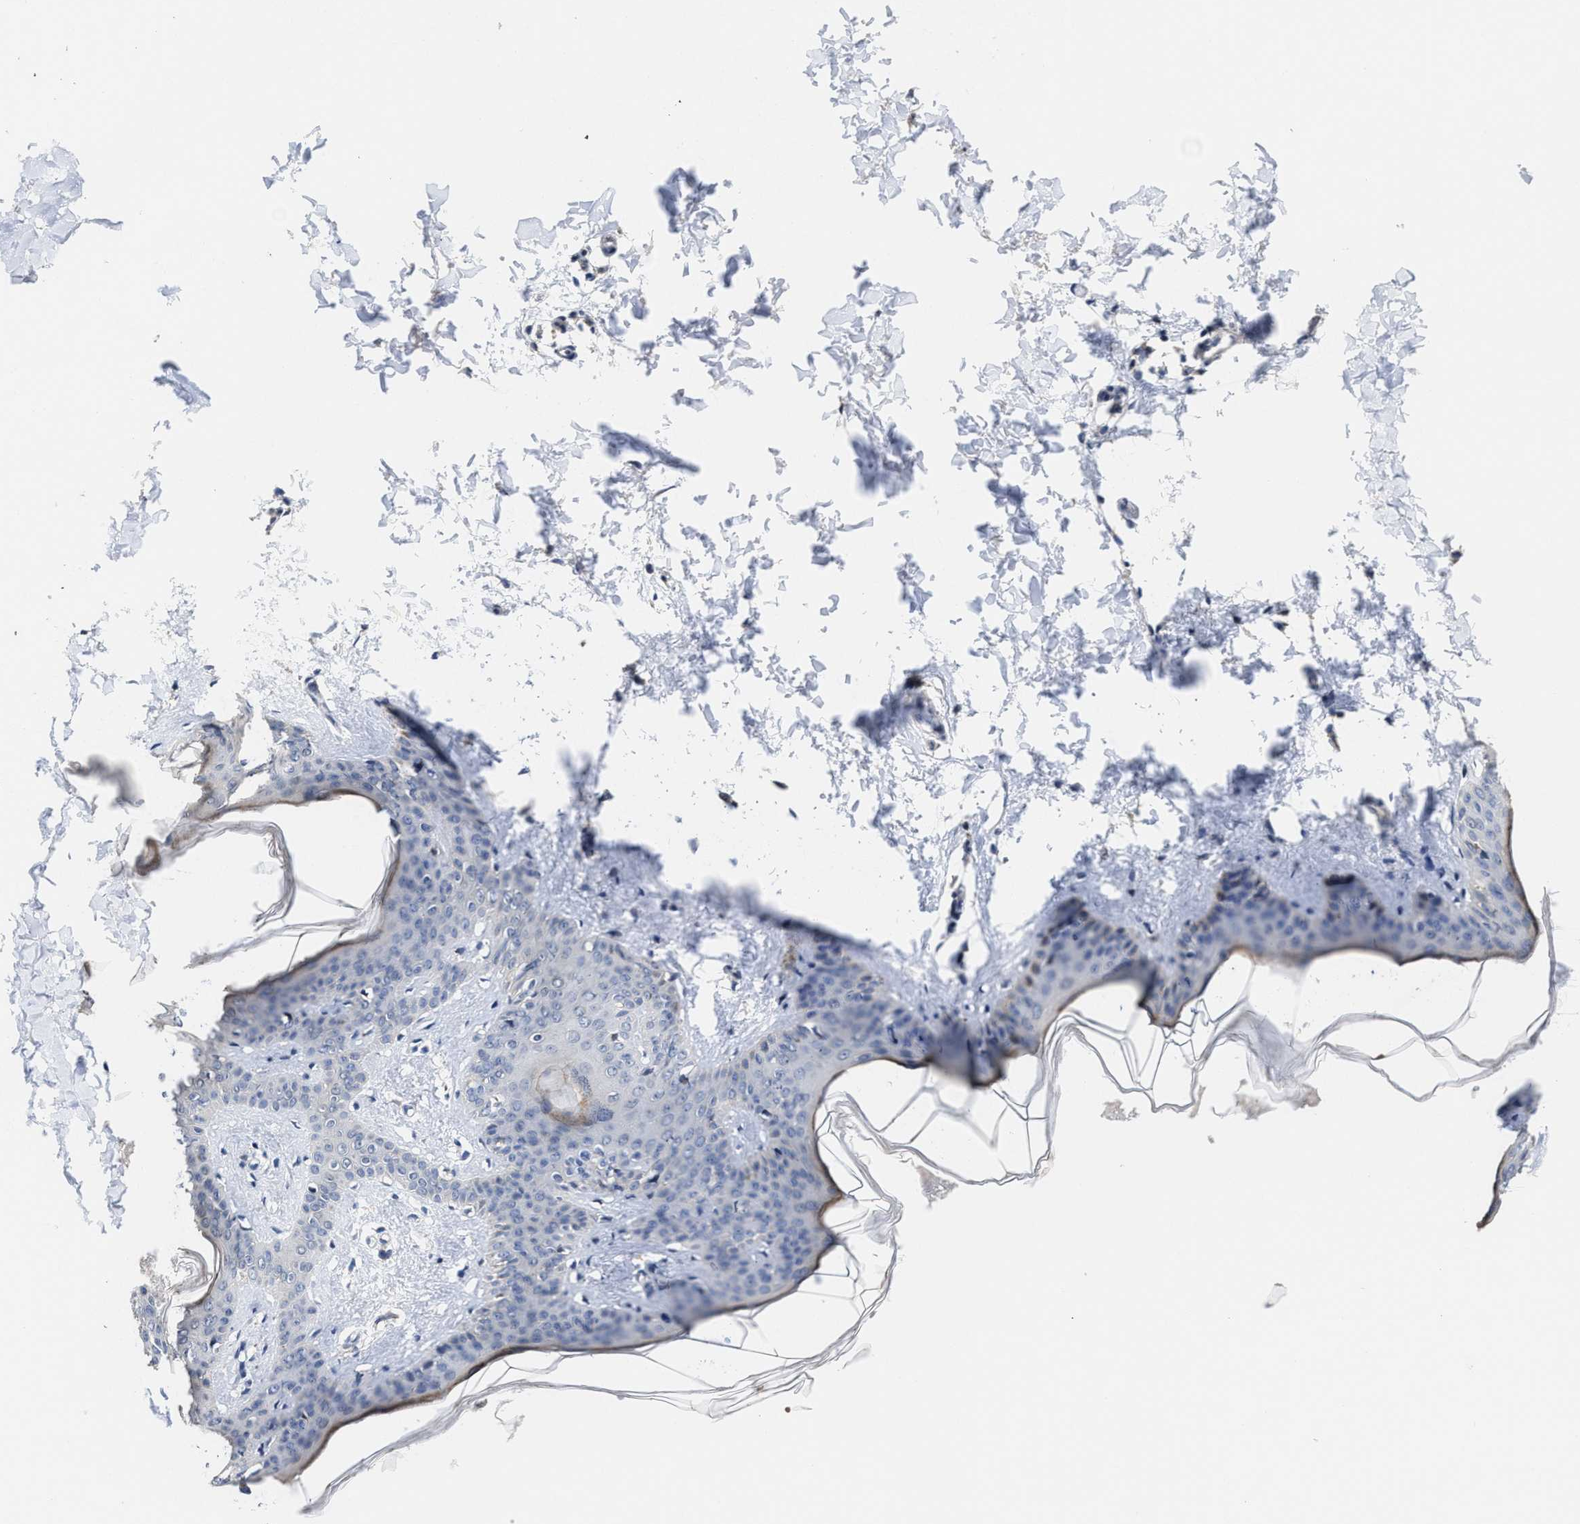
{"staining": {"intensity": "negative", "quantity": "none", "location": "none"}, "tissue": "skin", "cell_type": "Fibroblasts", "image_type": "normal", "snomed": [{"axis": "morphology", "description": "Normal tissue, NOS"}, {"axis": "topography", "description": "Skin"}], "caption": "Immunohistochemistry photomicrograph of normal skin: skin stained with DAB (3,3'-diaminobenzidine) demonstrates no significant protein expression in fibroblasts.", "gene": "ZFAT", "patient": {"sex": "female", "age": 17}}